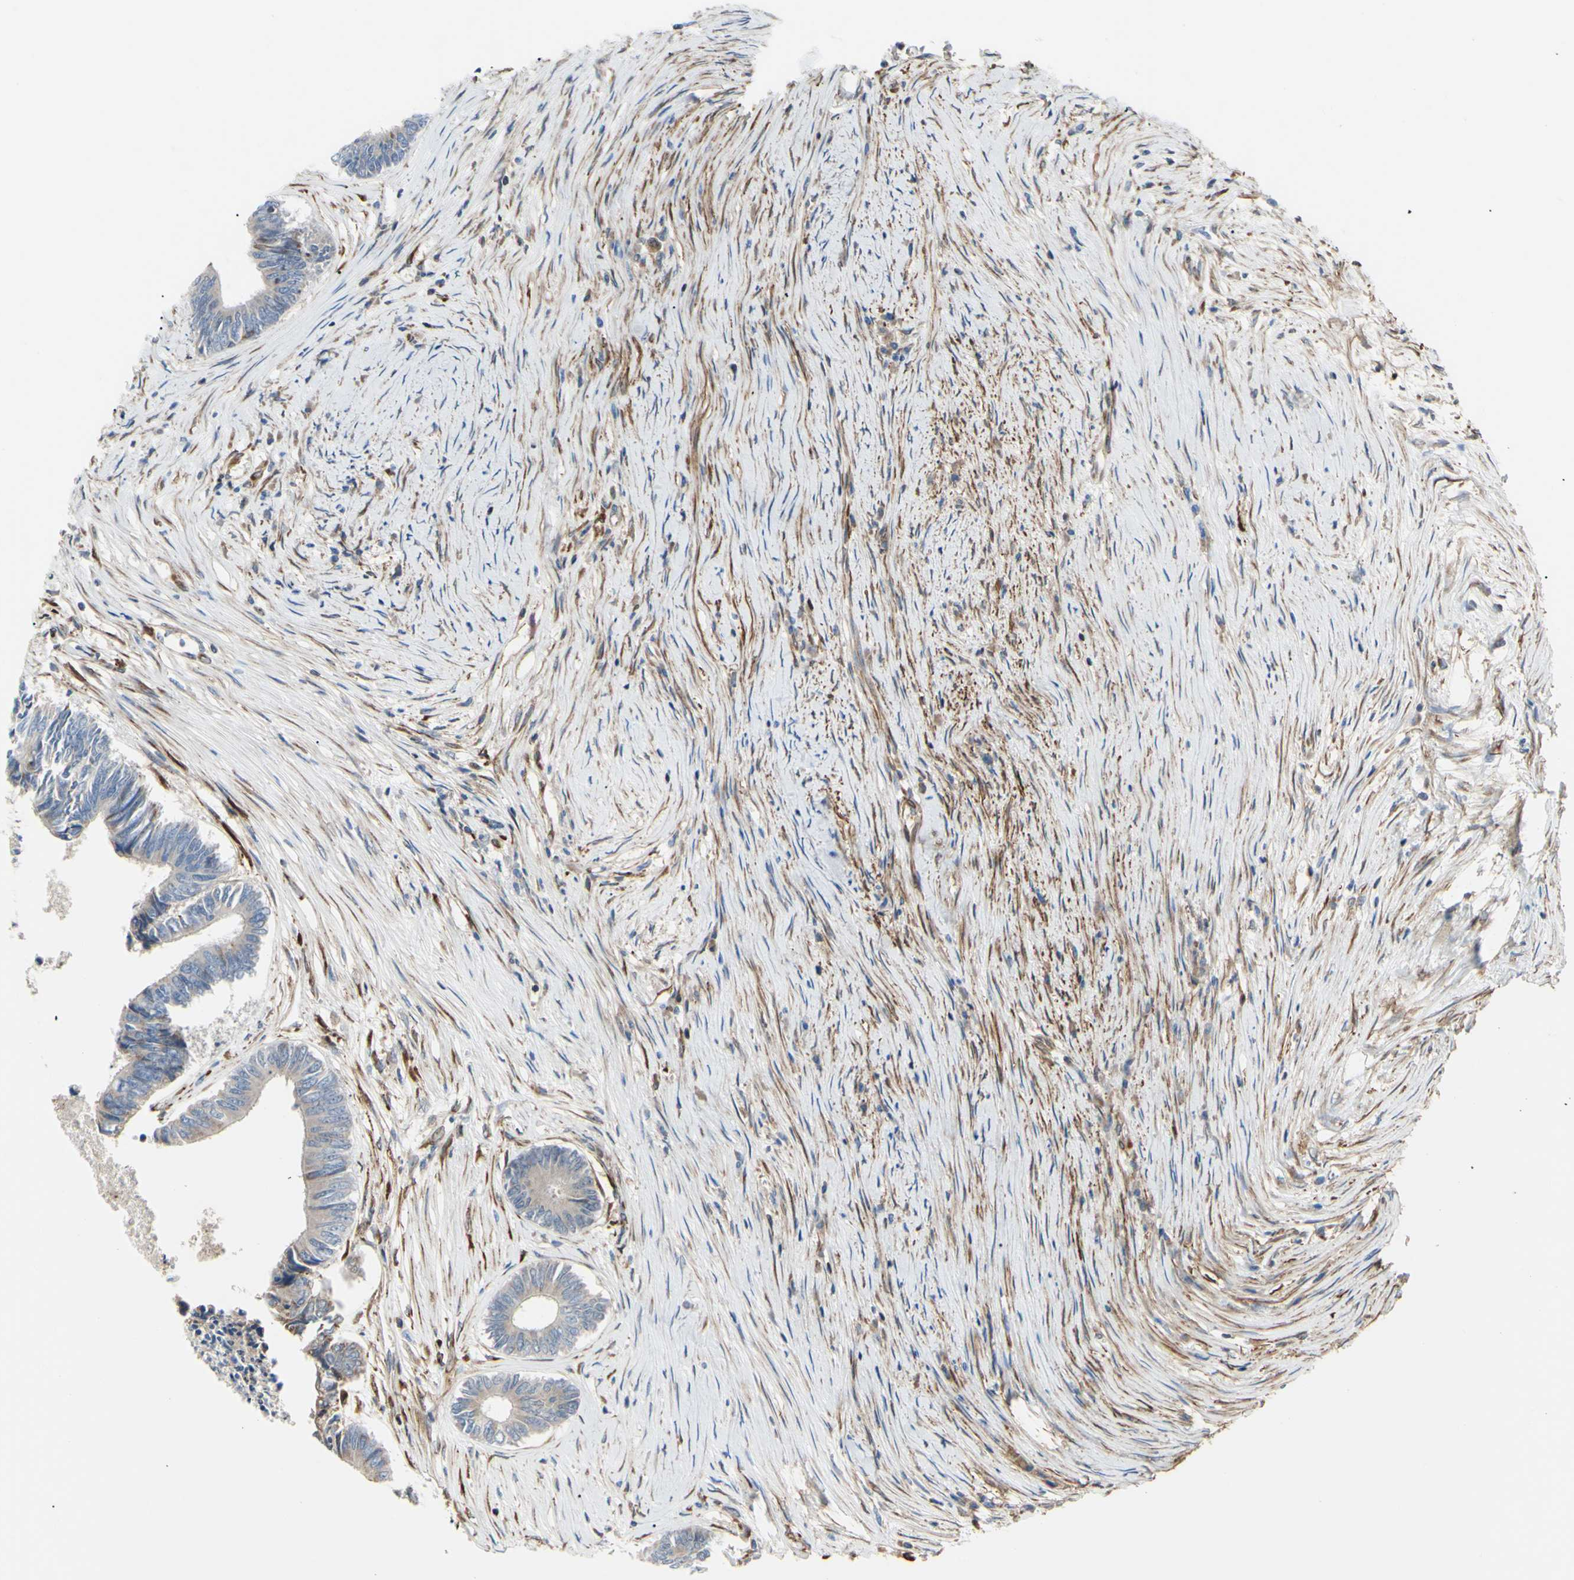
{"staining": {"intensity": "weak", "quantity": ">75%", "location": "cytoplasmic/membranous"}, "tissue": "colorectal cancer", "cell_type": "Tumor cells", "image_type": "cancer", "snomed": [{"axis": "morphology", "description": "Adenocarcinoma, NOS"}, {"axis": "topography", "description": "Rectum"}], "caption": "Brown immunohistochemical staining in human colorectal cancer (adenocarcinoma) demonstrates weak cytoplasmic/membranous staining in approximately >75% of tumor cells. The protein of interest is shown in brown color, while the nuclei are stained blue.", "gene": "PRAF2", "patient": {"sex": "male", "age": 63}}